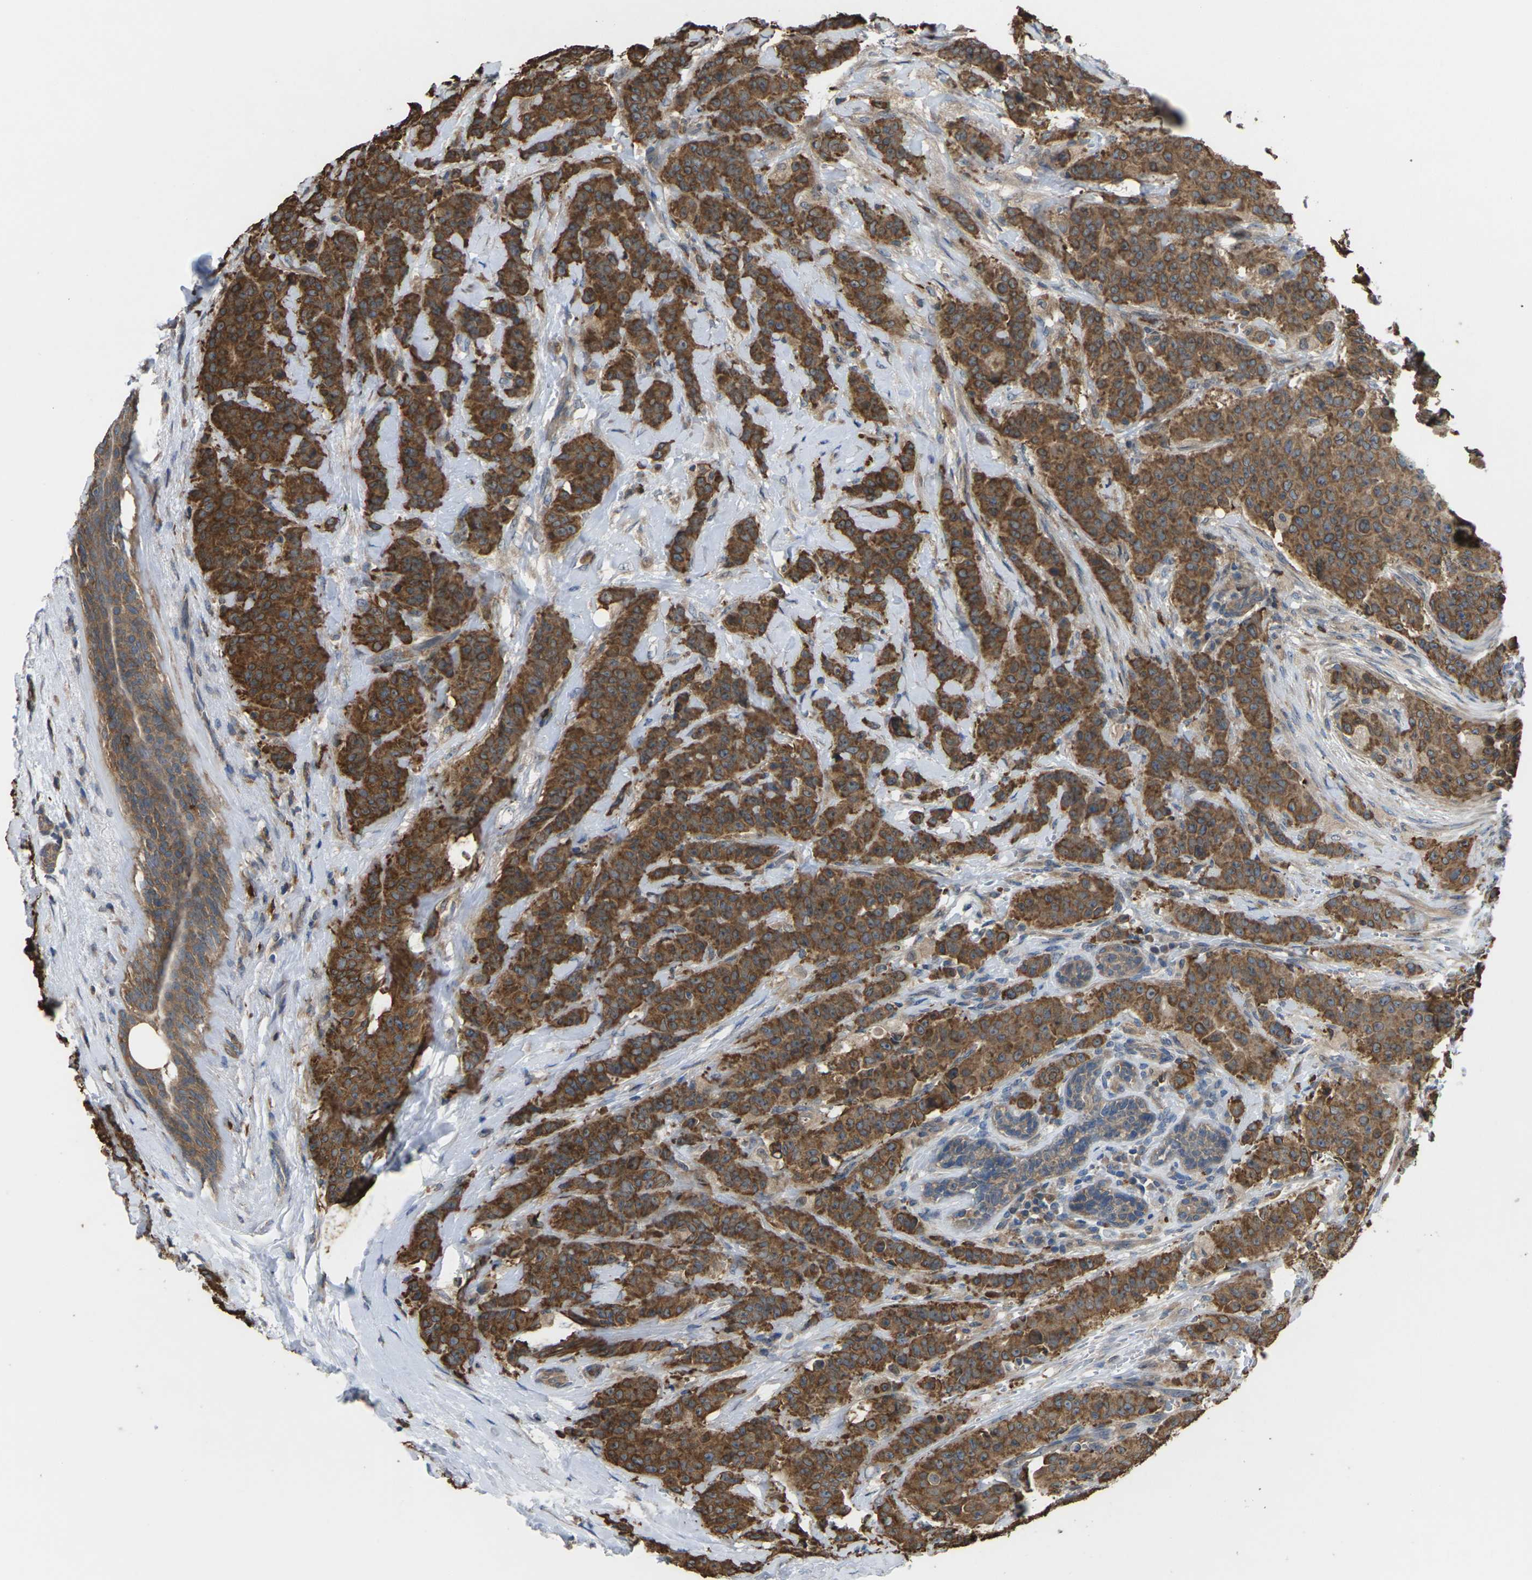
{"staining": {"intensity": "moderate", "quantity": ">75%", "location": "cytoplasmic/membranous"}, "tissue": "breast cancer", "cell_type": "Tumor cells", "image_type": "cancer", "snomed": [{"axis": "morphology", "description": "Normal tissue, NOS"}, {"axis": "morphology", "description": "Duct carcinoma"}, {"axis": "topography", "description": "Breast"}], "caption": "Immunohistochemistry (IHC) image of neoplastic tissue: human breast cancer stained using immunohistochemistry shows medium levels of moderate protein expression localized specifically in the cytoplasmic/membranous of tumor cells, appearing as a cytoplasmic/membranous brown color.", "gene": "TIAM1", "patient": {"sex": "female", "age": 40}}